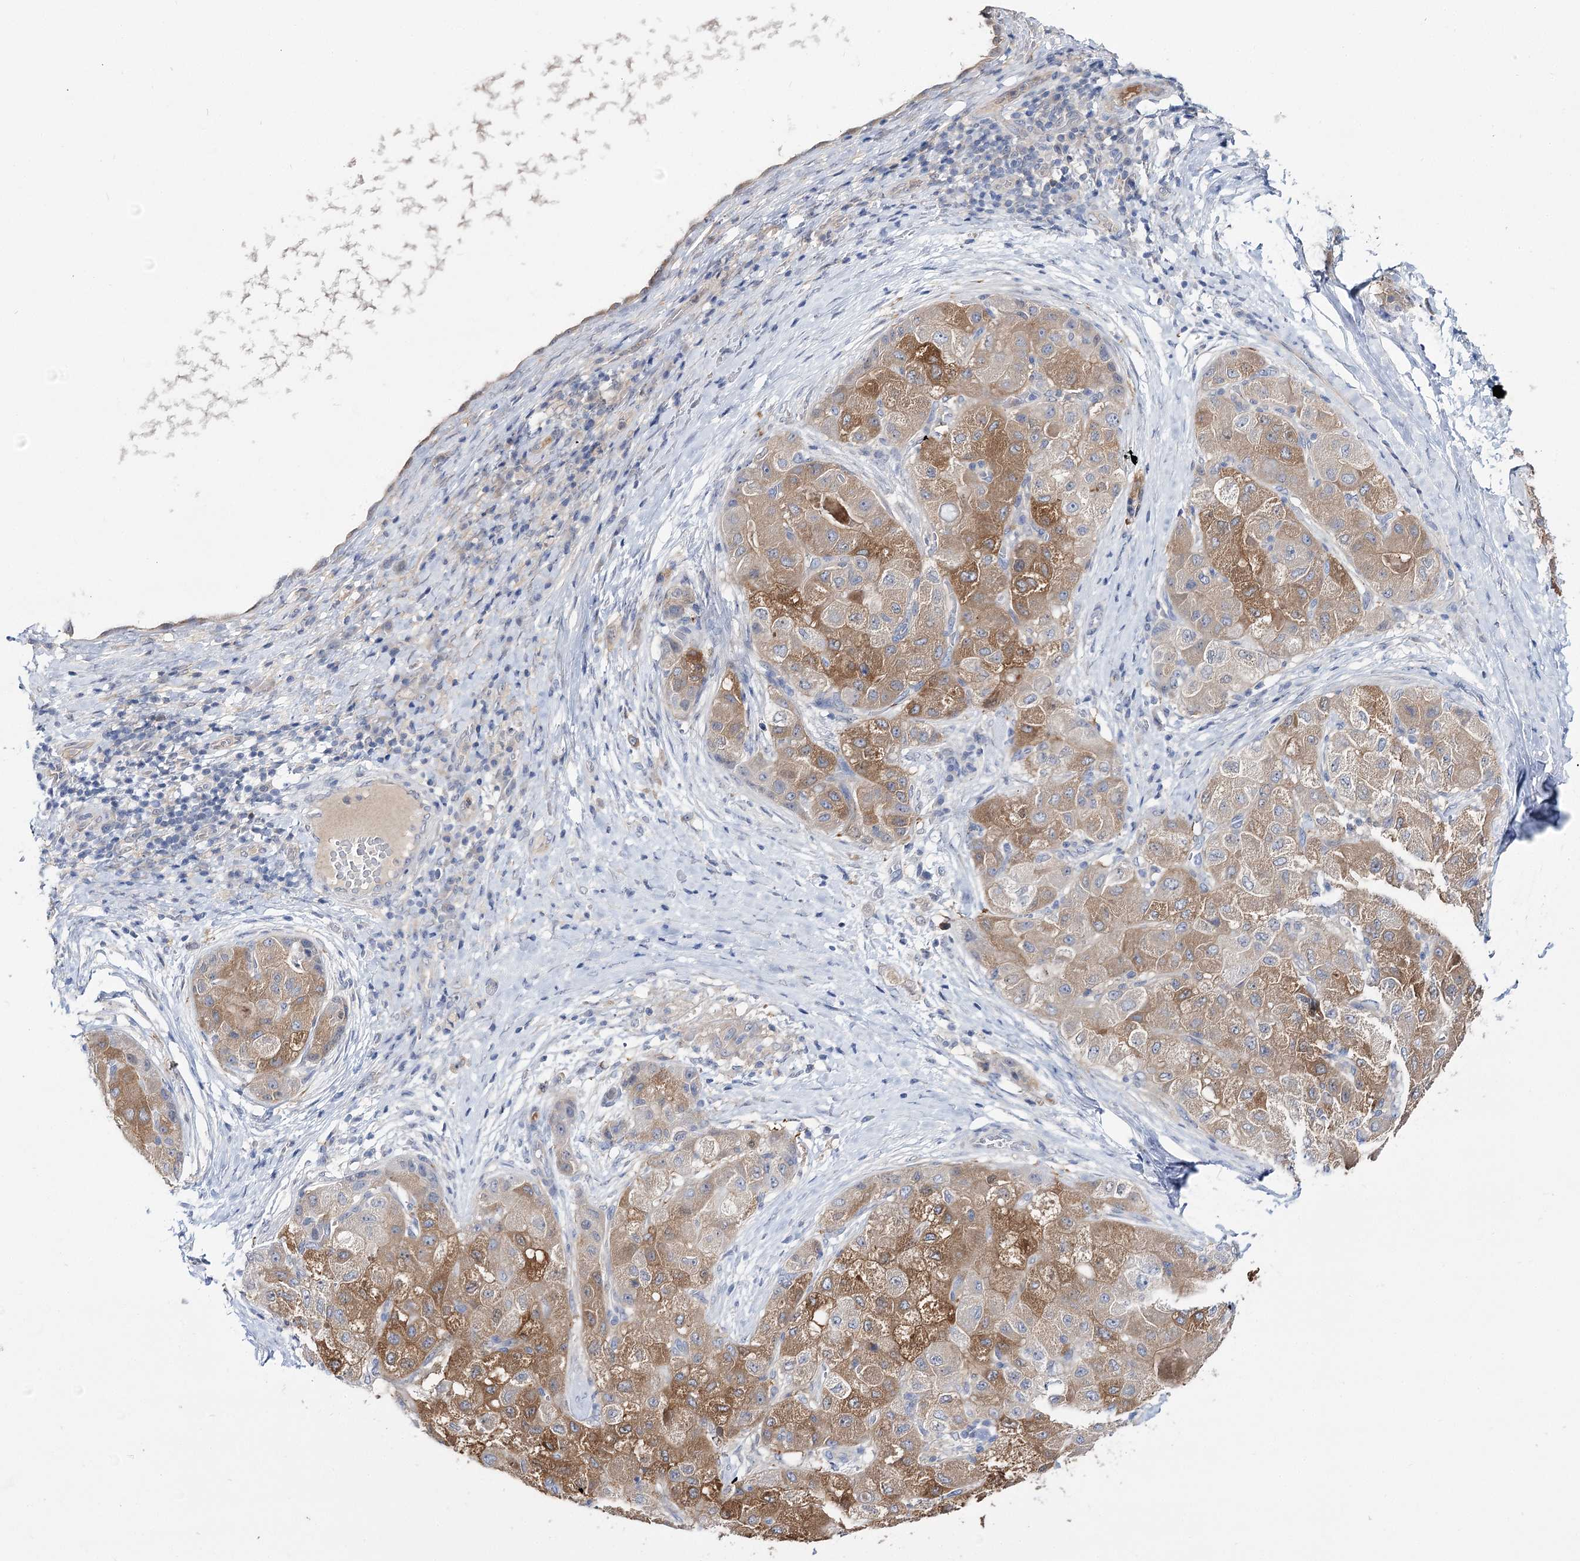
{"staining": {"intensity": "moderate", "quantity": ">75%", "location": "cytoplasmic/membranous"}, "tissue": "liver cancer", "cell_type": "Tumor cells", "image_type": "cancer", "snomed": [{"axis": "morphology", "description": "Carcinoma, Hepatocellular, NOS"}, {"axis": "topography", "description": "Liver"}], "caption": "Tumor cells exhibit medium levels of moderate cytoplasmic/membranous positivity in approximately >75% of cells in liver cancer.", "gene": "UGP2", "patient": {"sex": "male", "age": 80}}